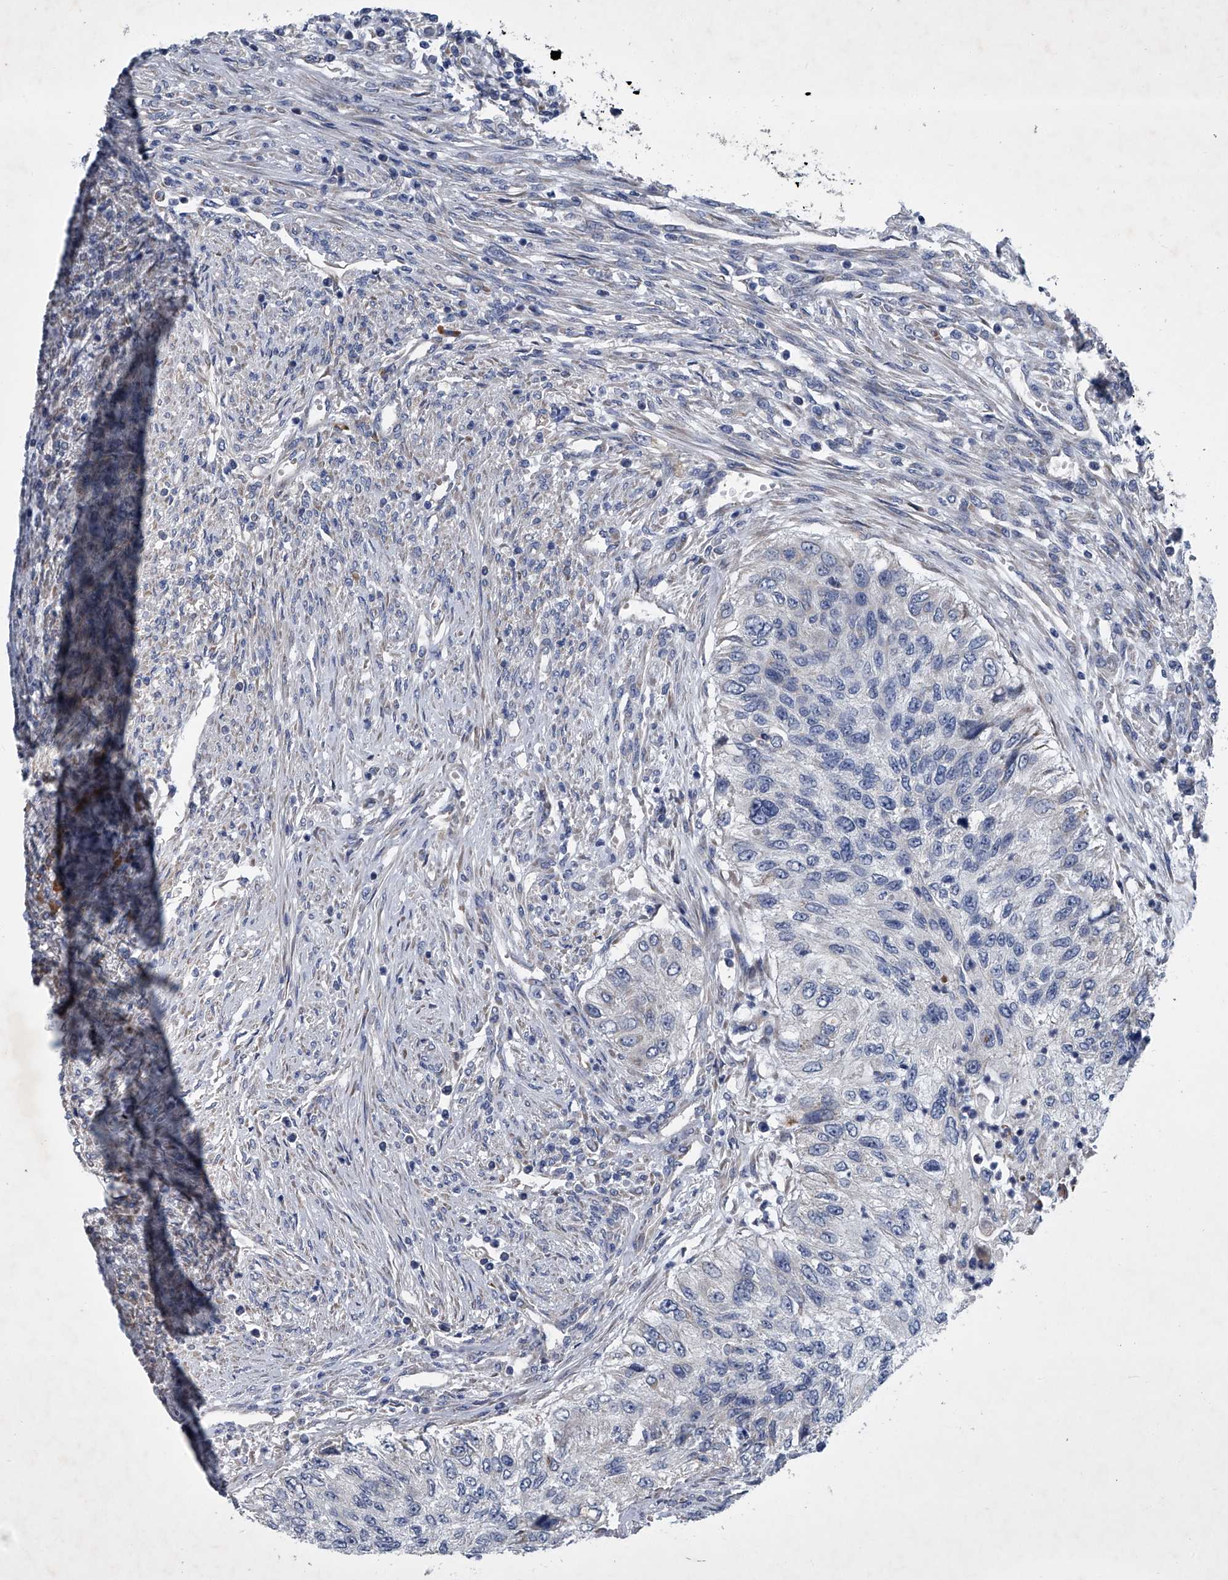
{"staining": {"intensity": "negative", "quantity": "none", "location": "none"}, "tissue": "urothelial cancer", "cell_type": "Tumor cells", "image_type": "cancer", "snomed": [{"axis": "morphology", "description": "Urothelial carcinoma, High grade"}, {"axis": "topography", "description": "Urinary bladder"}], "caption": "High magnification brightfield microscopy of urothelial carcinoma (high-grade) stained with DAB (brown) and counterstained with hematoxylin (blue): tumor cells show no significant staining.", "gene": "ABCG1", "patient": {"sex": "female", "age": 60}}